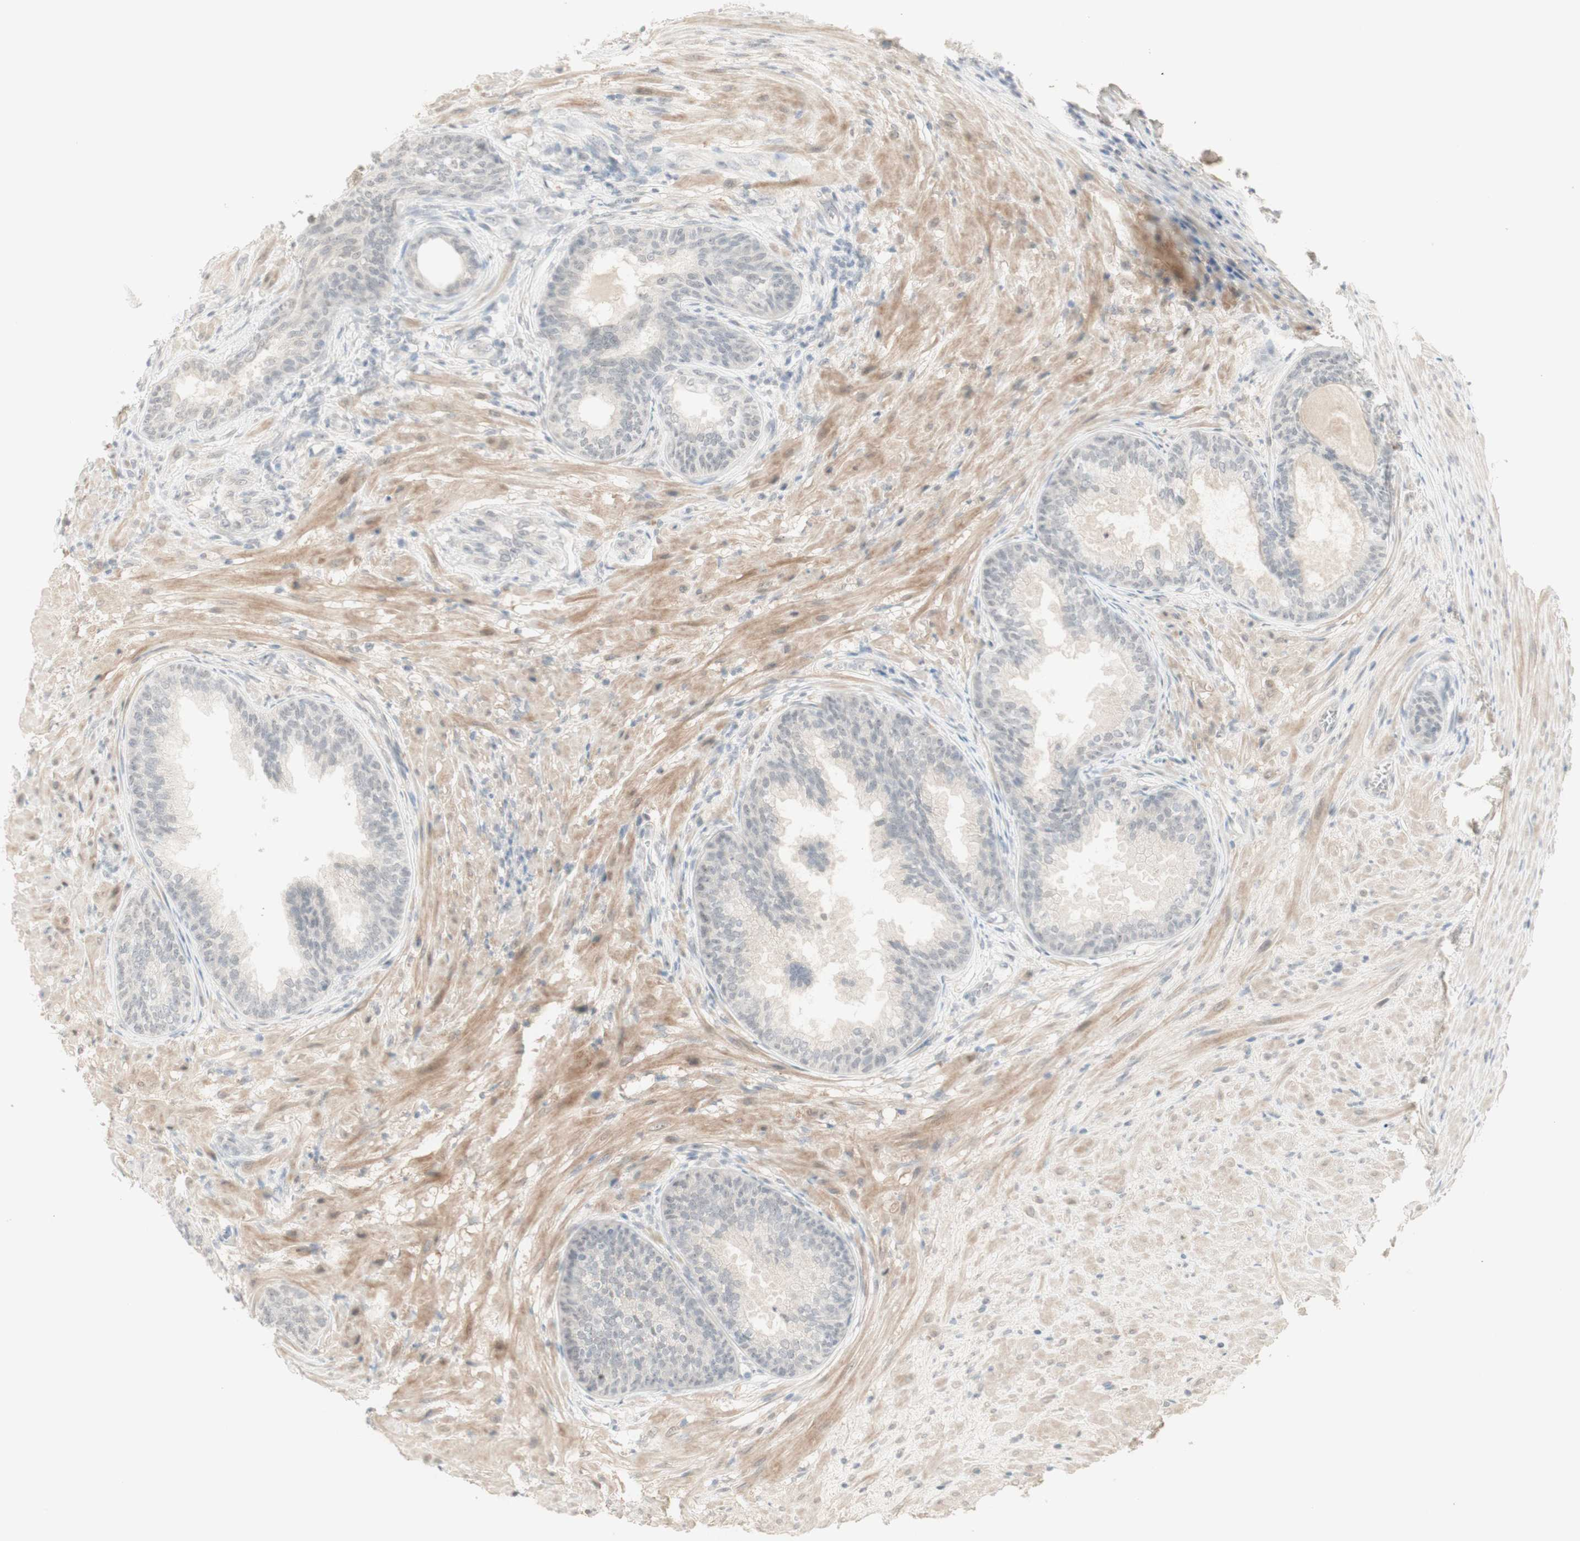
{"staining": {"intensity": "negative", "quantity": "none", "location": "none"}, "tissue": "prostate", "cell_type": "Glandular cells", "image_type": "normal", "snomed": [{"axis": "morphology", "description": "Normal tissue, NOS"}, {"axis": "topography", "description": "Prostate"}], "caption": "Human prostate stained for a protein using IHC exhibits no positivity in glandular cells.", "gene": "PLCD4", "patient": {"sex": "male", "age": 76}}